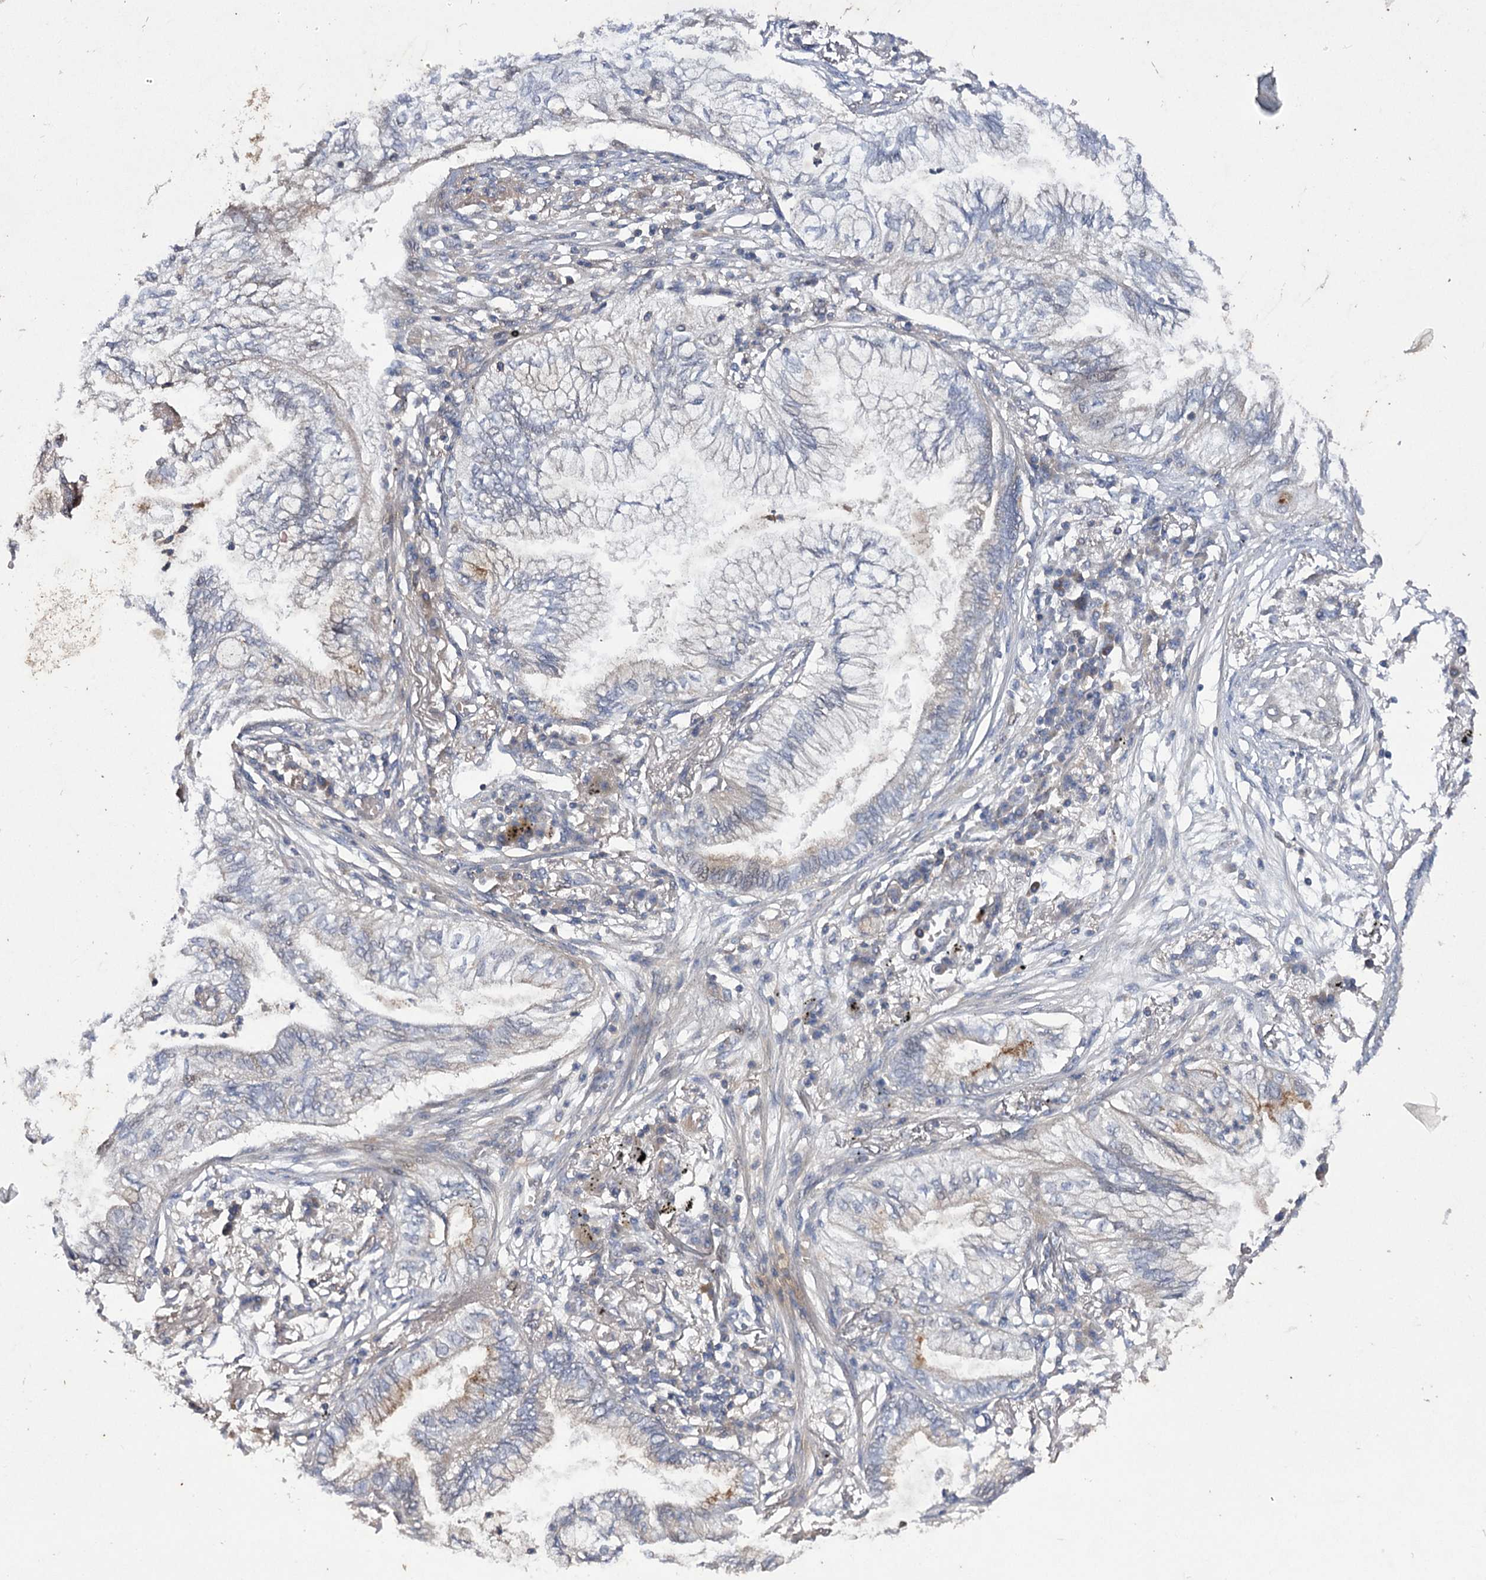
{"staining": {"intensity": "moderate", "quantity": "<25%", "location": "cytoplasmic/membranous"}, "tissue": "lung cancer", "cell_type": "Tumor cells", "image_type": "cancer", "snomed": [{"axis": "morphology", "description": "Adenocarcinoma, NOS"}, {"axis": "topography", "description": "Lung"}], "caption": "Human lung adenocarcinoma stained for a protein (brown) displays moderate cytoplasmic/membranous positive staining in approximately <25% of tumor cells.", "gene": "BCR", "patient": {"sex": "female", "age": 70}}